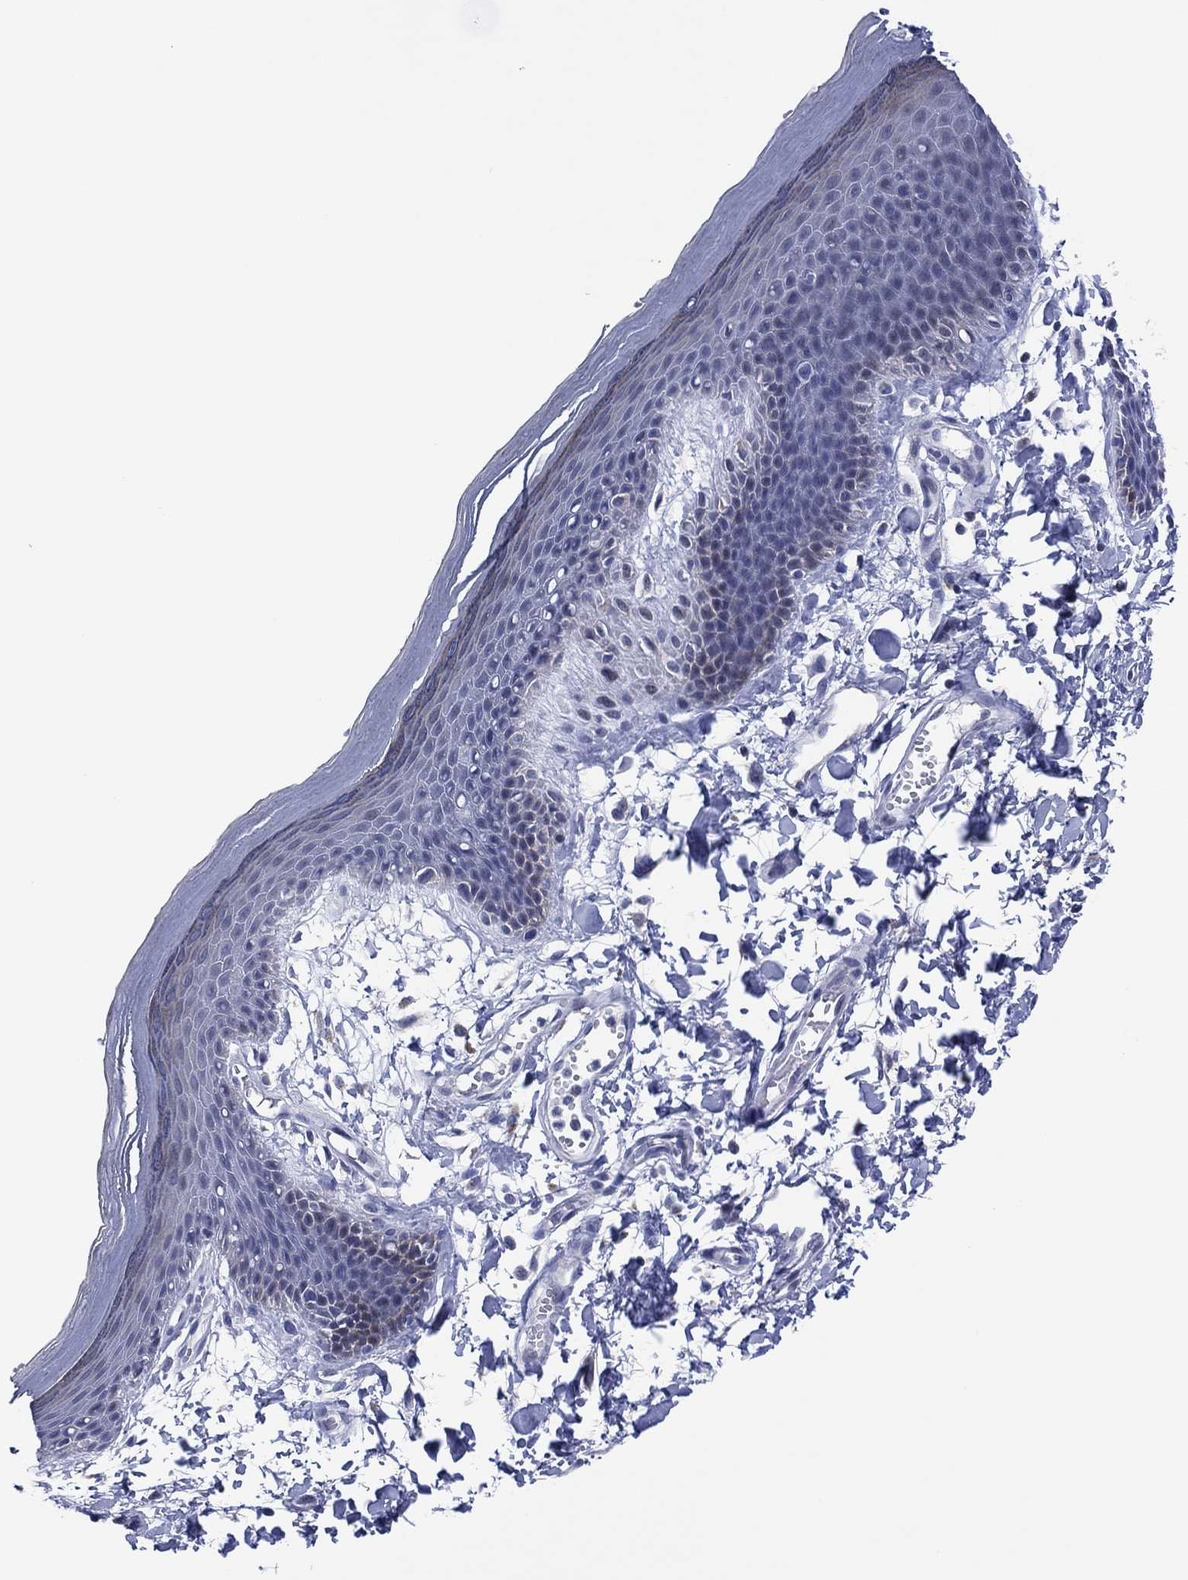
{"staining": {"intensity": "negative", "quantity": "none", "location": "none"}, "tissue": "skin", "cell_type": "Epidermal cells", "image_type": "normal", "snomed": [{"axis": "morphology", "description": "Normal tissue, NOS"}, {"axis": "topography", "description": "Anal"}], "caption": "This is a micrograph of immunohistochemistry (IHC) staining of unremarkable skin, which shows no staining in epidermal cells. (DAB (3,3'-diaminobenzidine) IHC, high magnification).", "gene": "CLIP3", "patient": {"sex": "male", "age": 53}}